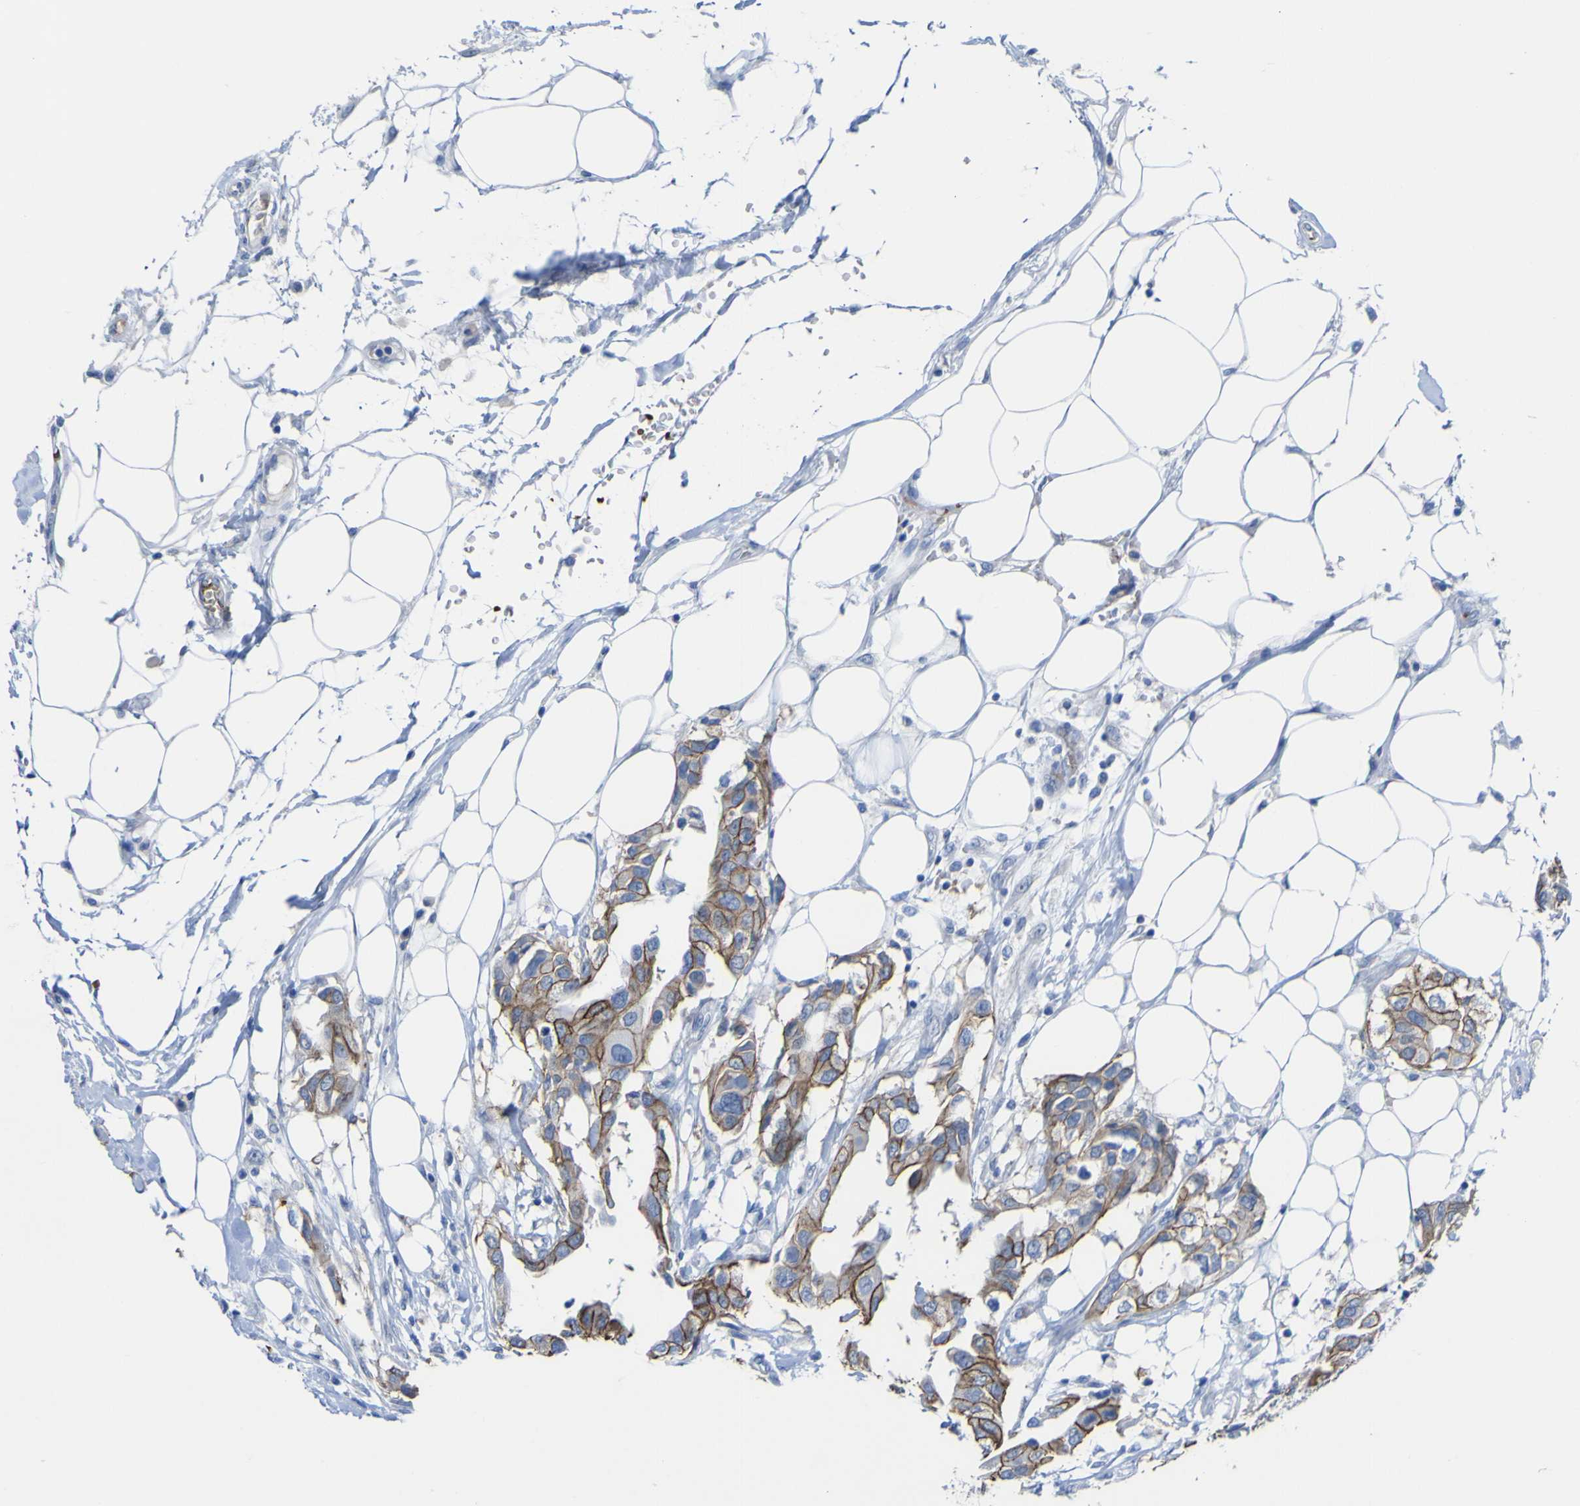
{"staining": {"intensity": "strong", "quantity": ">75%", "location": "cytoplasmic/membranous"}, "tissue": "breast cancer", "cell_type": "Tumor cells", "image_type": "cancer", "snomed": [{"axis": "morphology", "description": "Duct carcinoma"}, {"axis": "topography", "description": "Breast"}], "caption": "A histopathology image of breast cancer (infiltrating ductal carcinoma) stained for a protein reveals strong cytoplasmic/membranous brown staining in tumor cells.", "gene": "GCM1", "patient": {"sex": "female", "age": 40}}